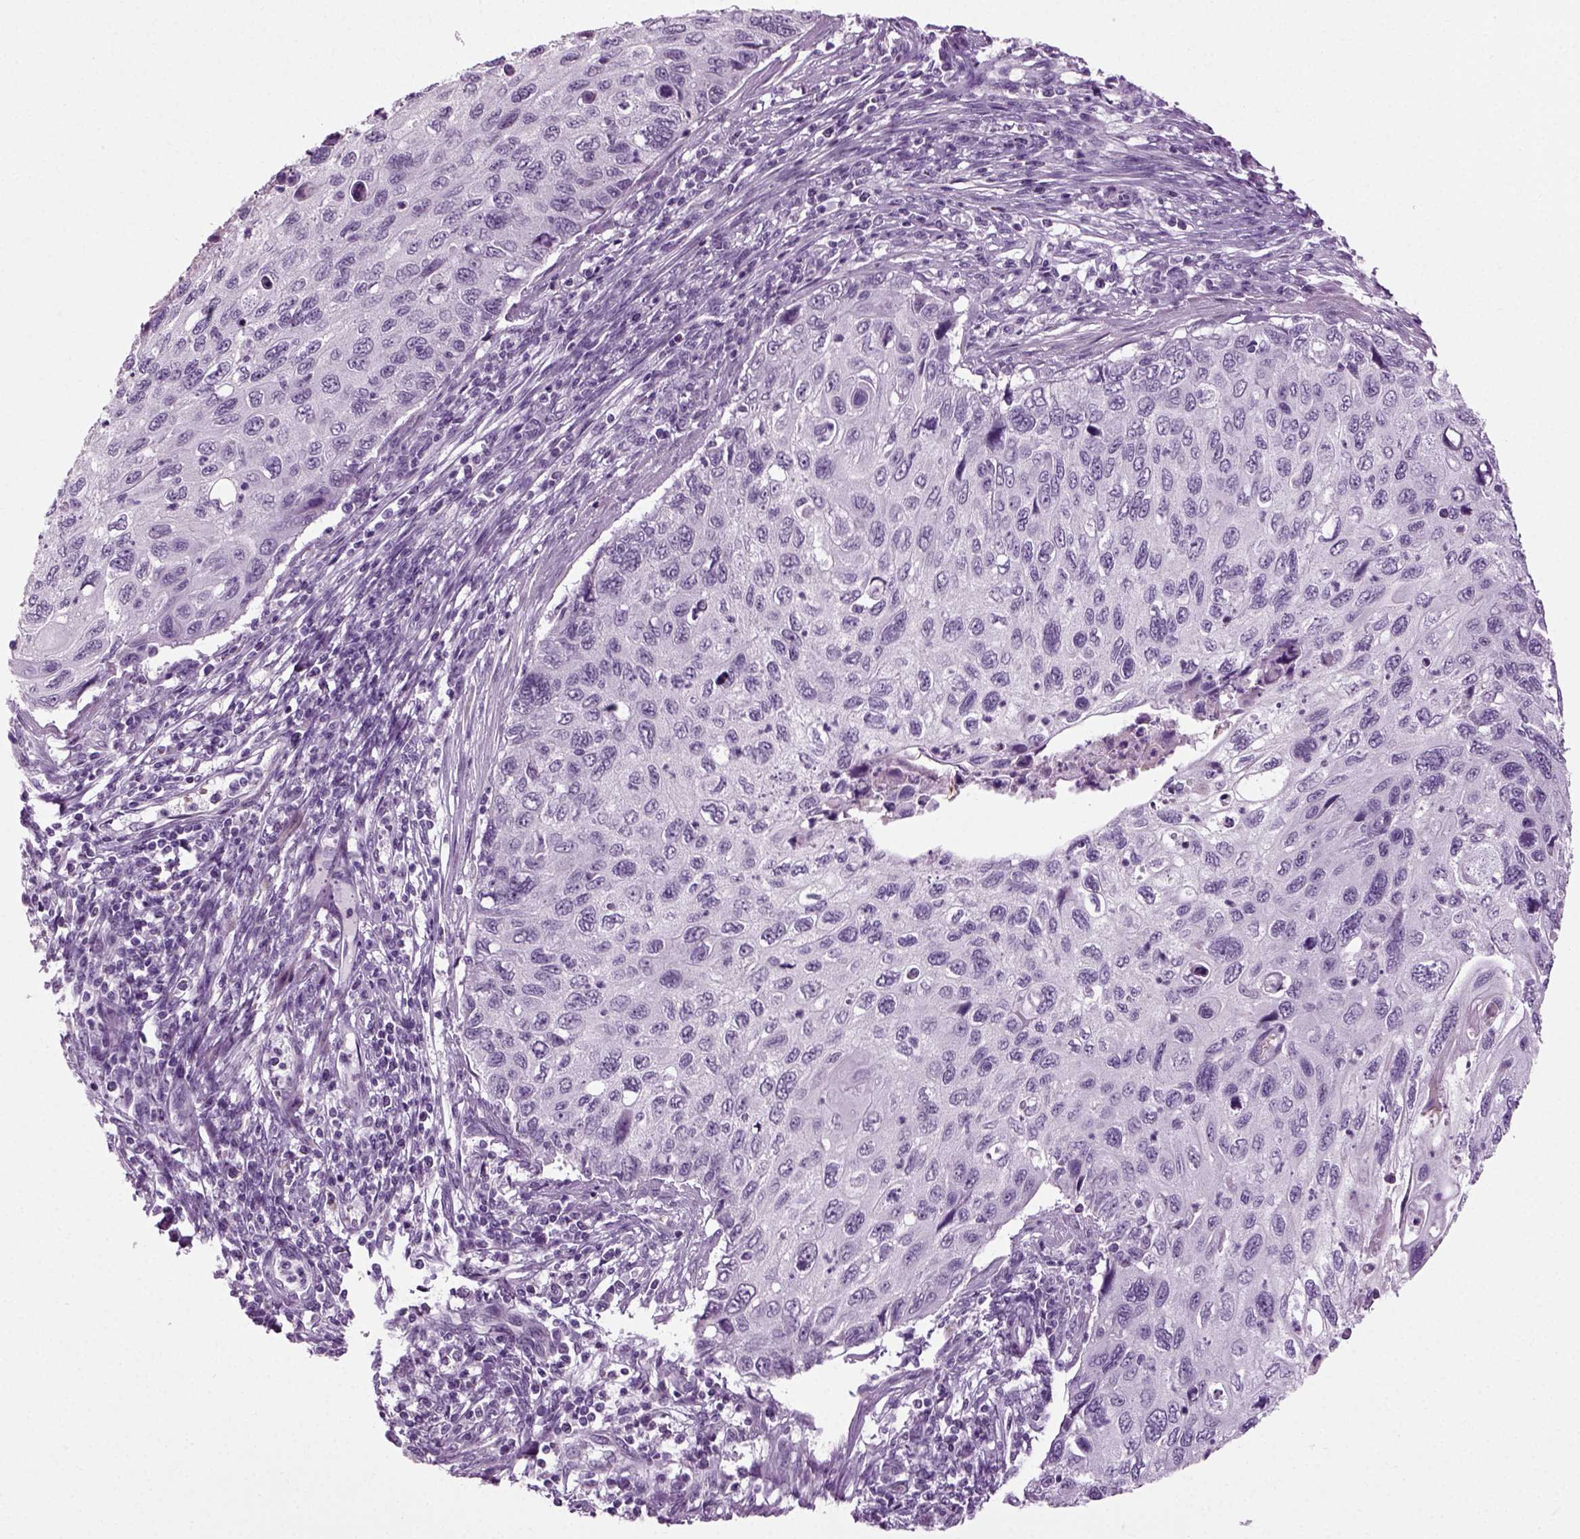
{"staining": {"intensity": "negative", "quantity": "none", "location": "none"}, "tissue": "cervical cancer", "cell_type": "Tumor cells", "image_type": "cancer", "snomed": [{"axis": "morphology", "description": "Squamous cell carcinoma, NOS"}, {"axis": "topography", "description": "Cervix"}], "caption": "Micrograph shows no protein staining in tumor cells of cervical cancer (squamous cell carcinoma) tissue.", "gene": "ZC2HC1C", "patient": {"sex": "female", "age": 70}}